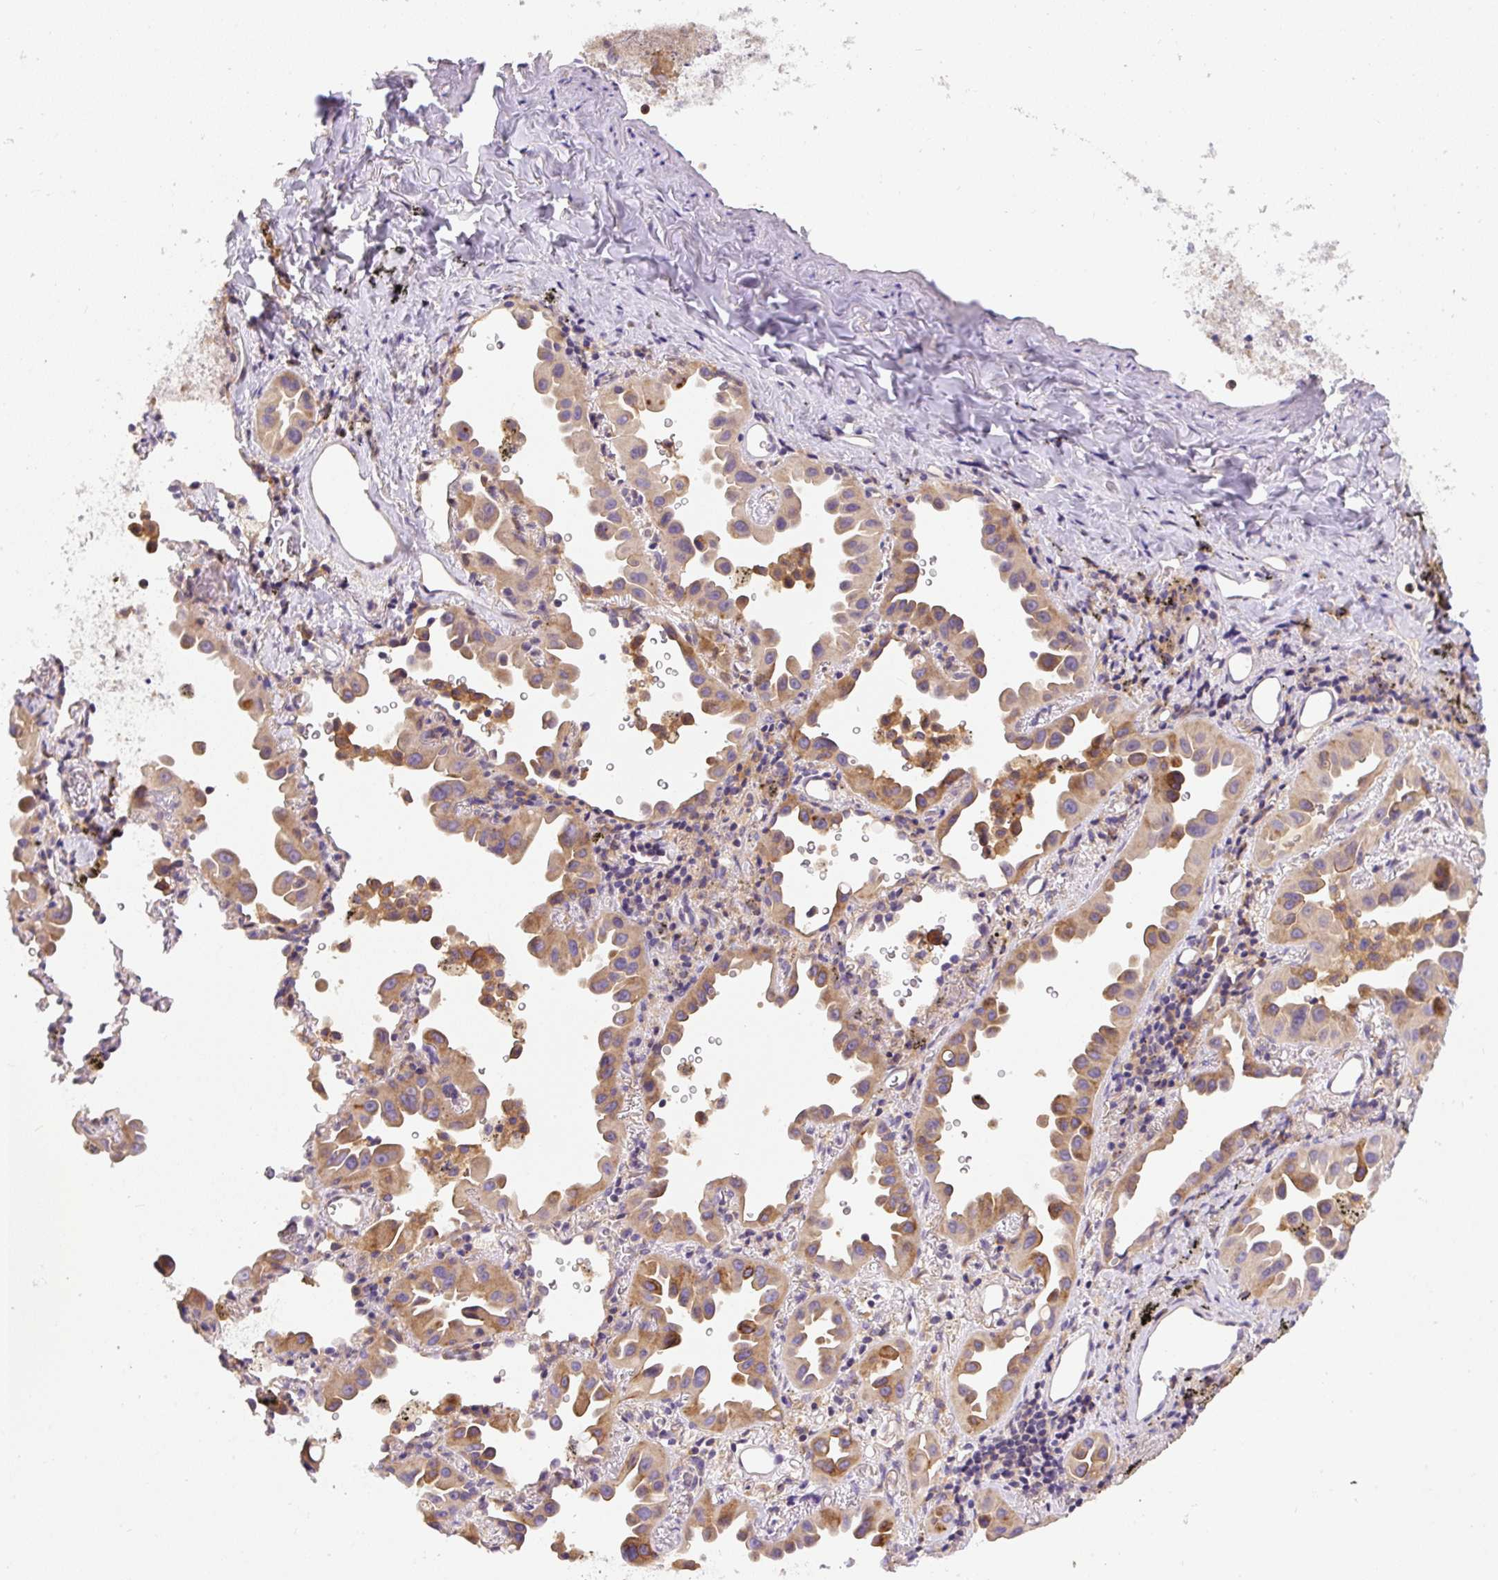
{"staining": {"intensity": "moderate", "quantity": ">75%", "location": "cytoplasmic/membranous"}, "tissue": "lung cancer", "cell_type": "Tumor cells", "image_type": "cancer", "snomed": [{"axis": "morphology", "description": "Adenocarcinoma, NOS"}, {"axis": "topography", "description": "Lung"}], "caption": "Immunohistochemistry (IHC) (DAB) staining of lung cancer (adenocarcinoma) displays moderate cytoplasmic/membranous protein positivity in approximately >75% of tumor cells.", "gene": "DAPK1", "patient": {"sex": "male", "age": 68}}